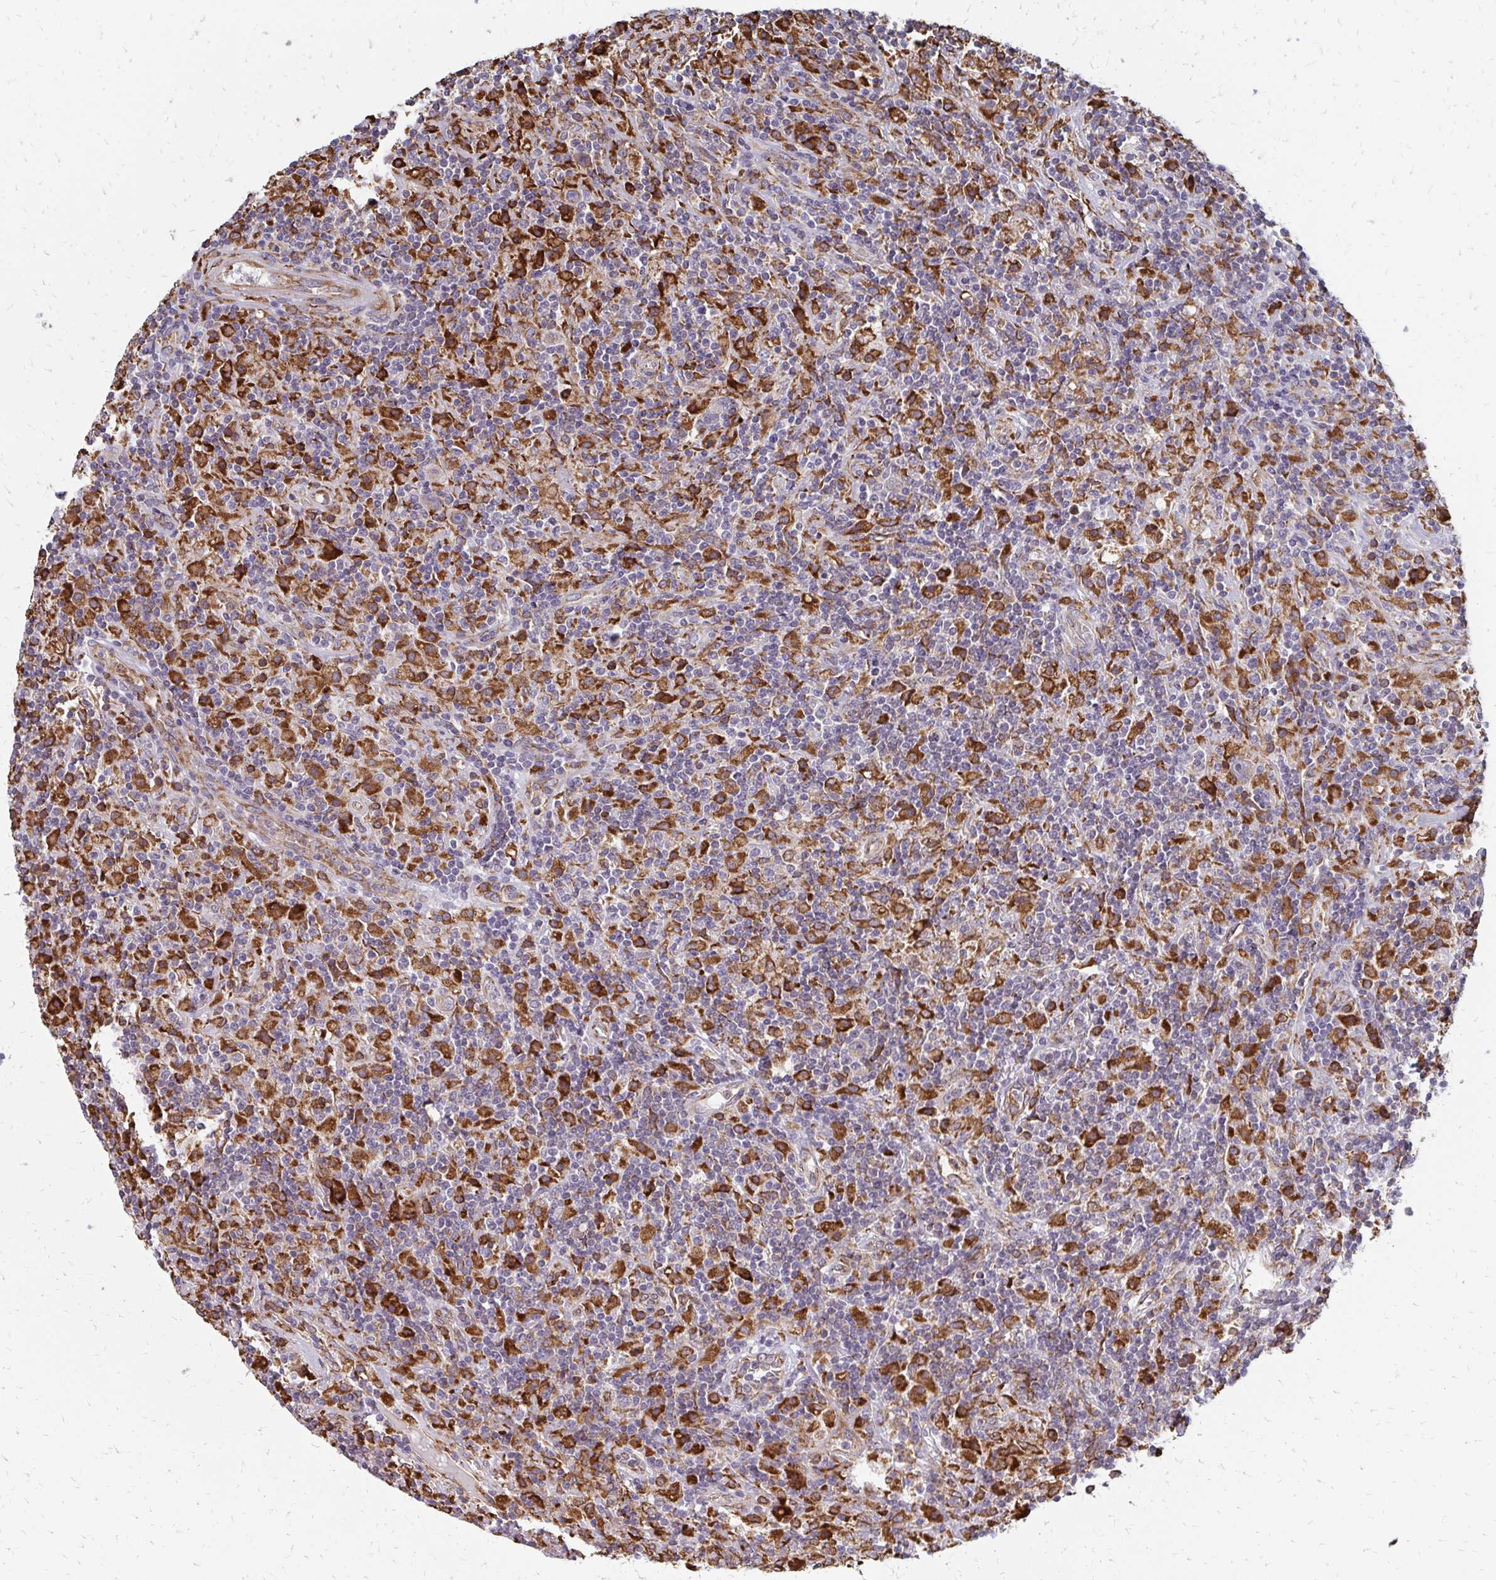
{"staining": {"intensity": "negative", "quantity": "none", "location": "none"}, "tissue": "lymphoma", "cell_type": "Tumor cells", "image_type": "cancer", "snomed": [{"axis": "morphology", "description": "Hodgkin's disease, NOS"}, {"axis": "topography", "description": "Lymph node"}], "caption": "Tumor cells are negative for protein expression in human lymphoma.", "gene": "PPP1R13L", "patient": {"sex": "male", "age": 70}}